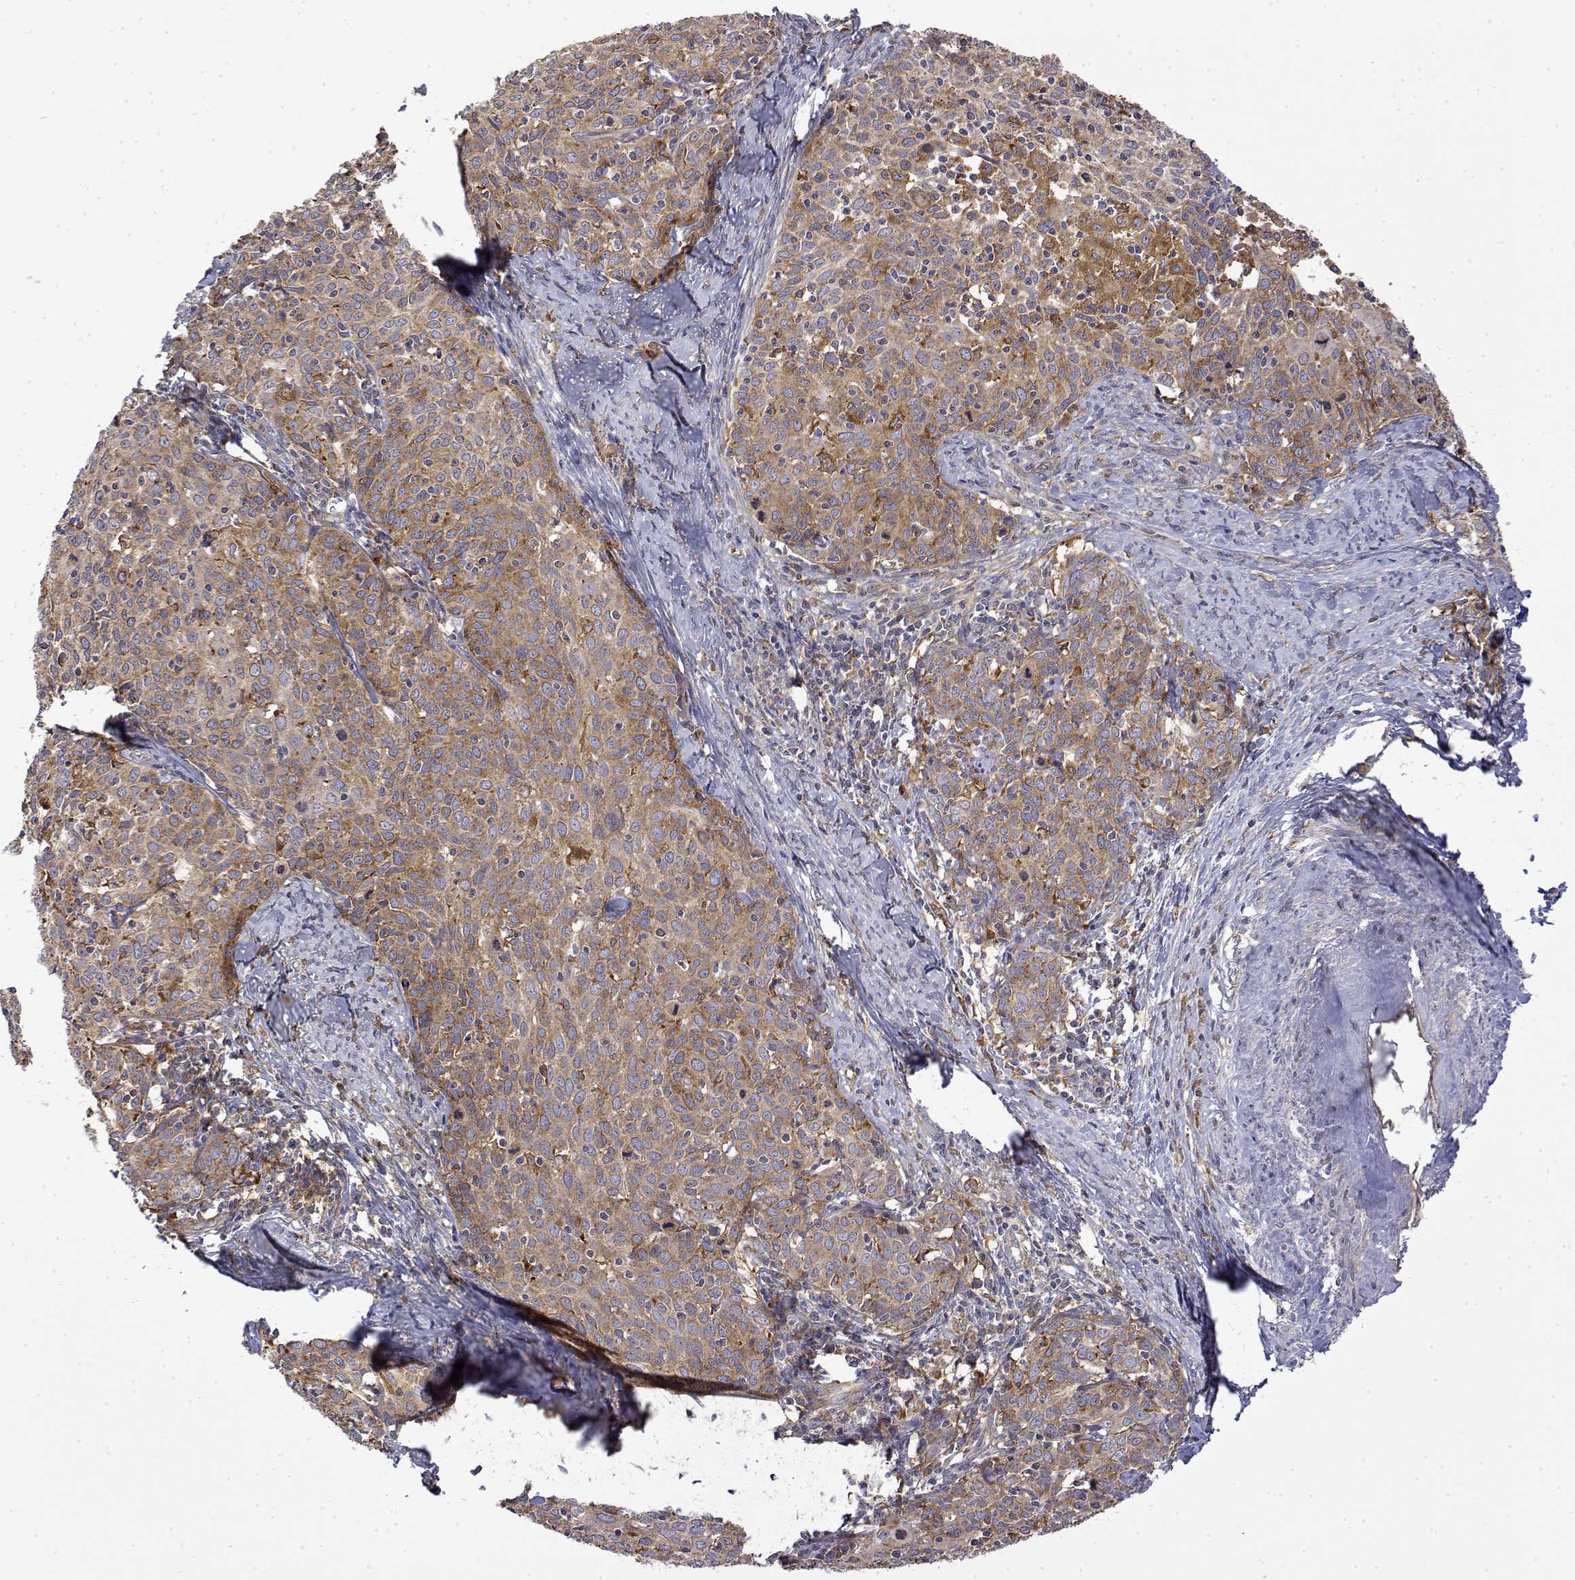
{"staining": {"intensity": "moderate", "quantity": ">75%", "location": "cytoplasmic/membranous"}, "tissue": "cervical cancer", "cell_type": "Tumor cells", "image_type": "cancer", "snomed": [{"axis": "morphology", "description": "Squamous cell carcinoma, NOS"}, {"axis": "topography", "description": "Cervix"}], "caption": "The photomicrograph reveals immunohistochemical staining of squamous cell carcinoma (cervical). There is moderate cytoplasmic/membranous expression is seen in about >75% of tumor cells.", "gene": "PACSIN2", "patient": {"sex": "female", "age": 62}}